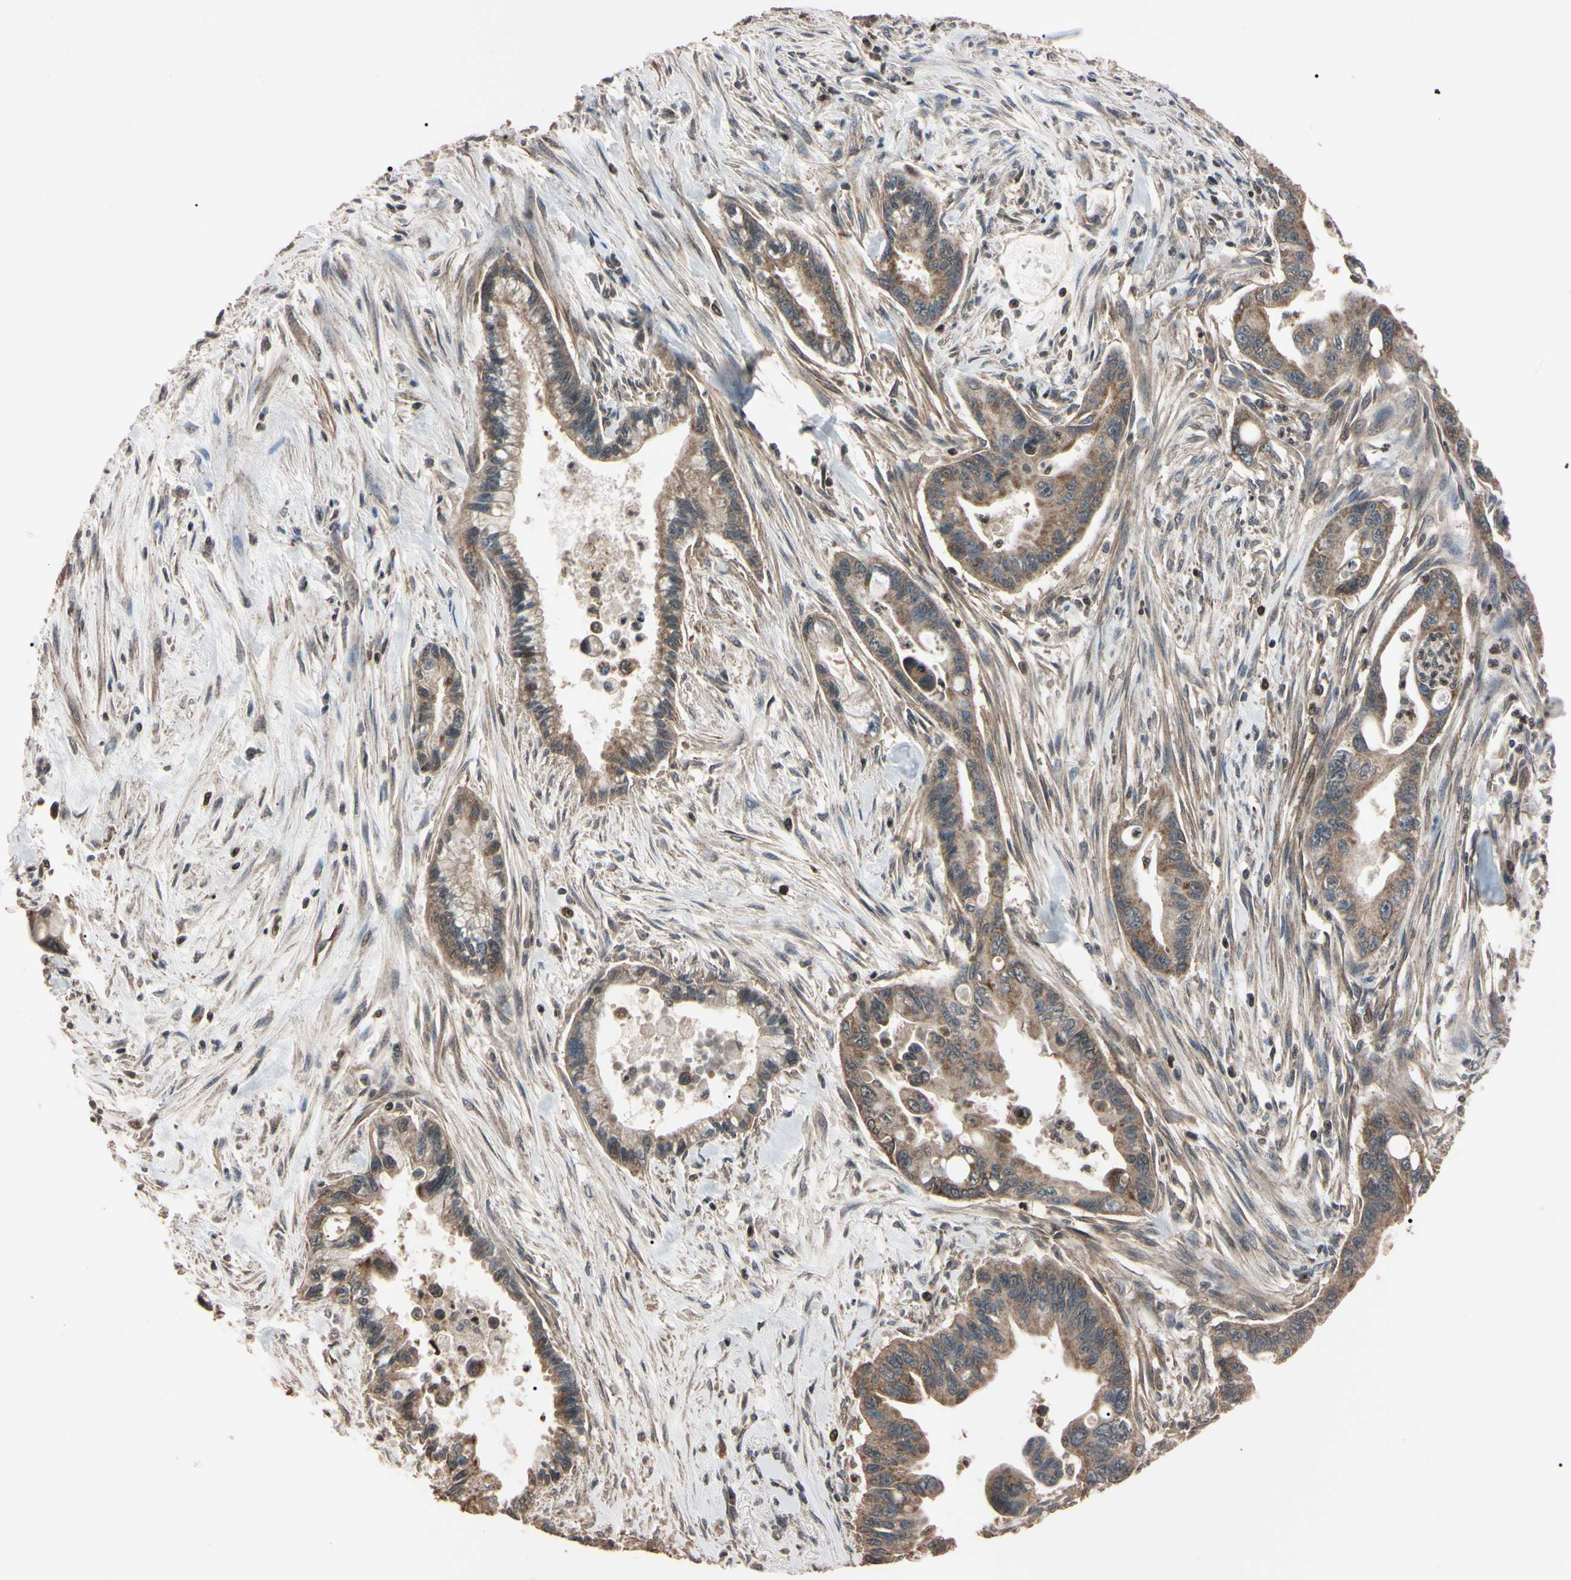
{"staining": {"intensity": "weak", "quantity": ">75%", "location": "cytoplasmic/membranous"}, "tissue": "pancreatic cancer", "cell_type": "Tumor cells", "image_type": "cancer", "snomed": [{"axis": "morphology", "description": "Adenocarcinoma, NOS"}, {"axis": "topography", "description": "Pancreas"}], "caption": "Immunohistochemical staining of human adenocarcinoma (pancreatic) demonstrates low levels of weak cytoplasmic/membranous expression in about >75% of tumor cells.", "gene": "TNFRSF1A", "patient": {"sex": "male", "age": 70}}